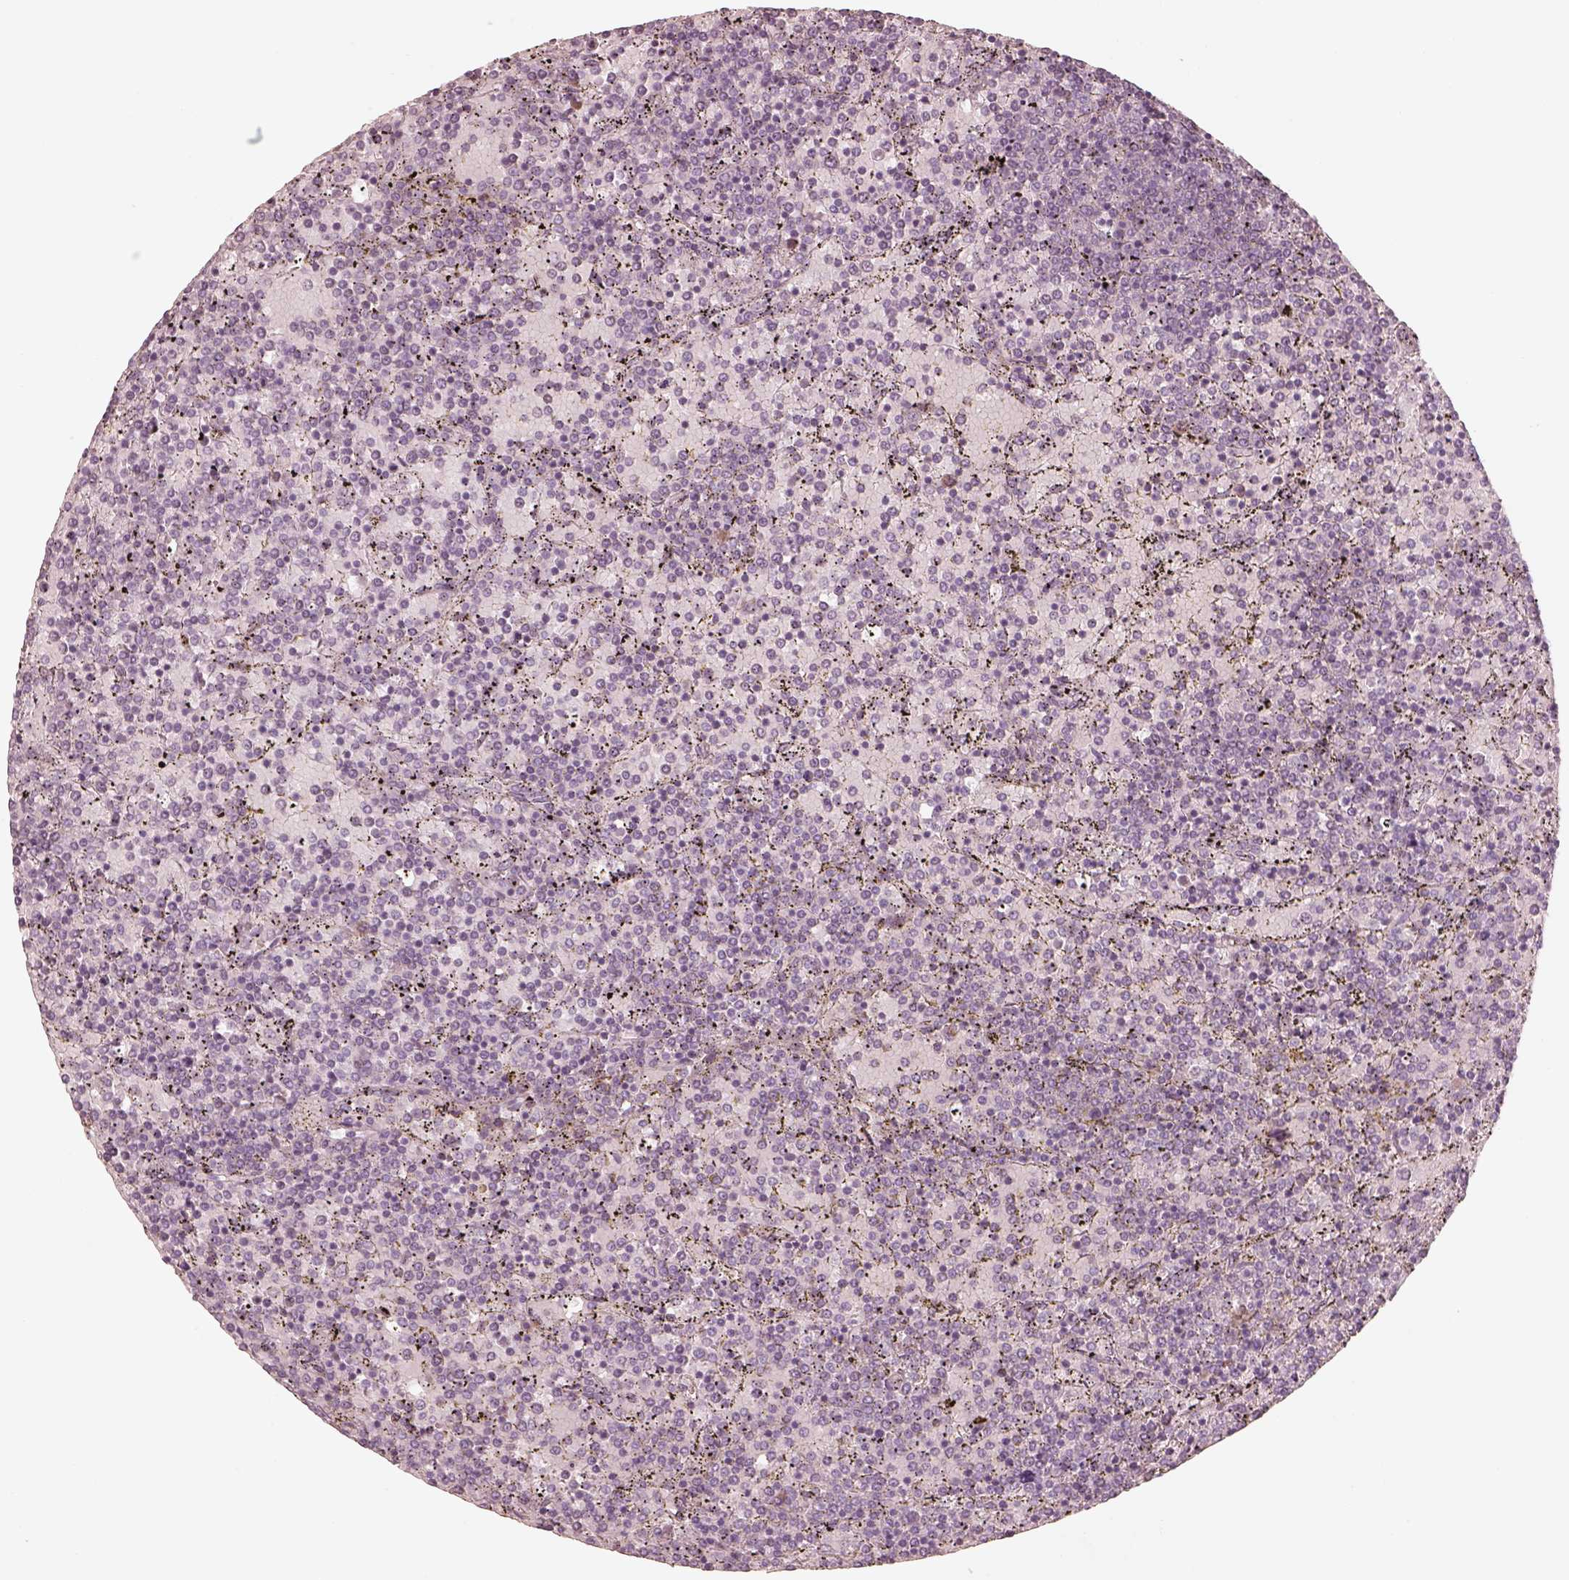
{"staining": {"intensity": "negative", "quantity": "none", "location": "none"}, "tissue": "lymphoma", "cell_type": "Tumor cells", "image_type": "cancer", "snomed": [{"axis": "morphology", "description": "Malignant lymphoma, non-Hodgkin's type, Low grade"}, {"axis": "topography", "description": "Spleen"}], "caption": "Human low-grade malignant lymphoma, non-Hodgkin's type stained for a protein using IHC shows no staining in tumor cells.", "gene": "RAB3C", "patient": {"sex": "female", "age": 77}}